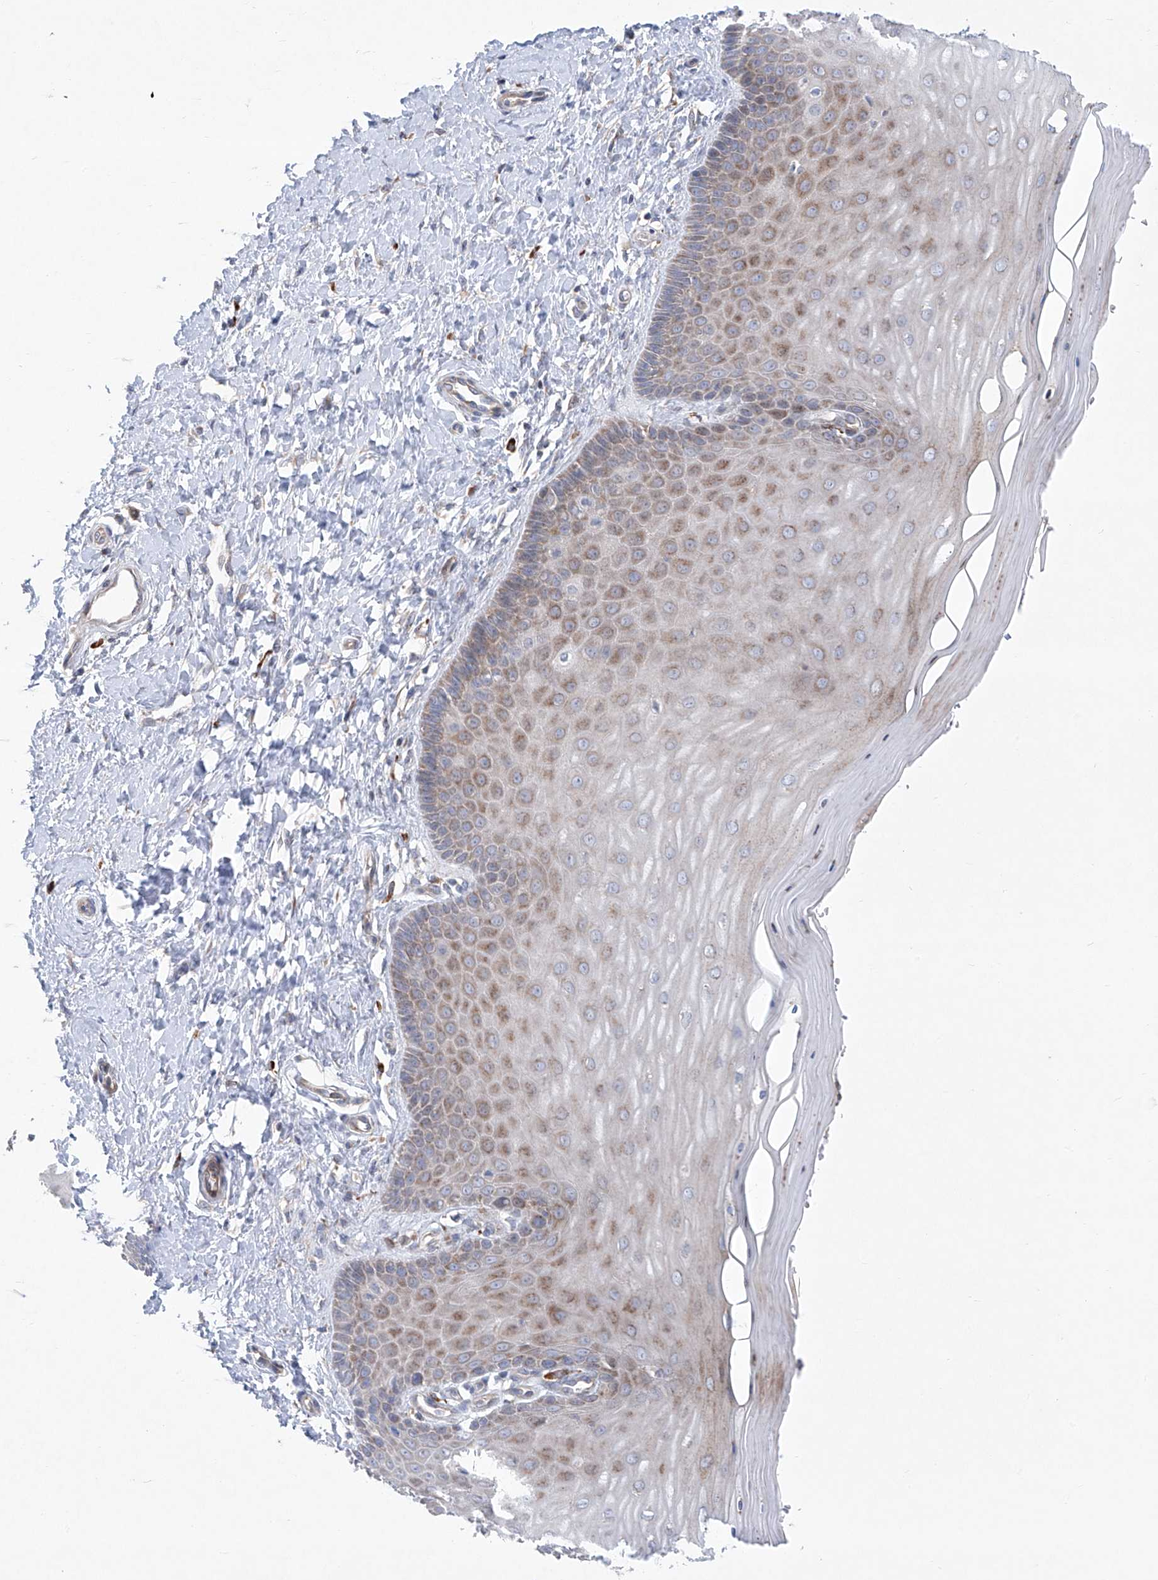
{"staining": {"intensity": "strong", "quantity": ">75%", "location": "cytoplasmic/membranous"}, "tissue": "cervix", "cell_type": "Glandular cells", "image_type": "normal", "snomed": [{"axis": "morphology", "description": "Normal tissue, NOS"}, {"axis": "topography", "description": "Cervix"}], "caption": "A brown stain shows strong cytoplasmic/membranous expression of a protein in glandular cells of normal human cervix.", "gene": "KLC4", "patient": {"sex": "female", "age": 55}}